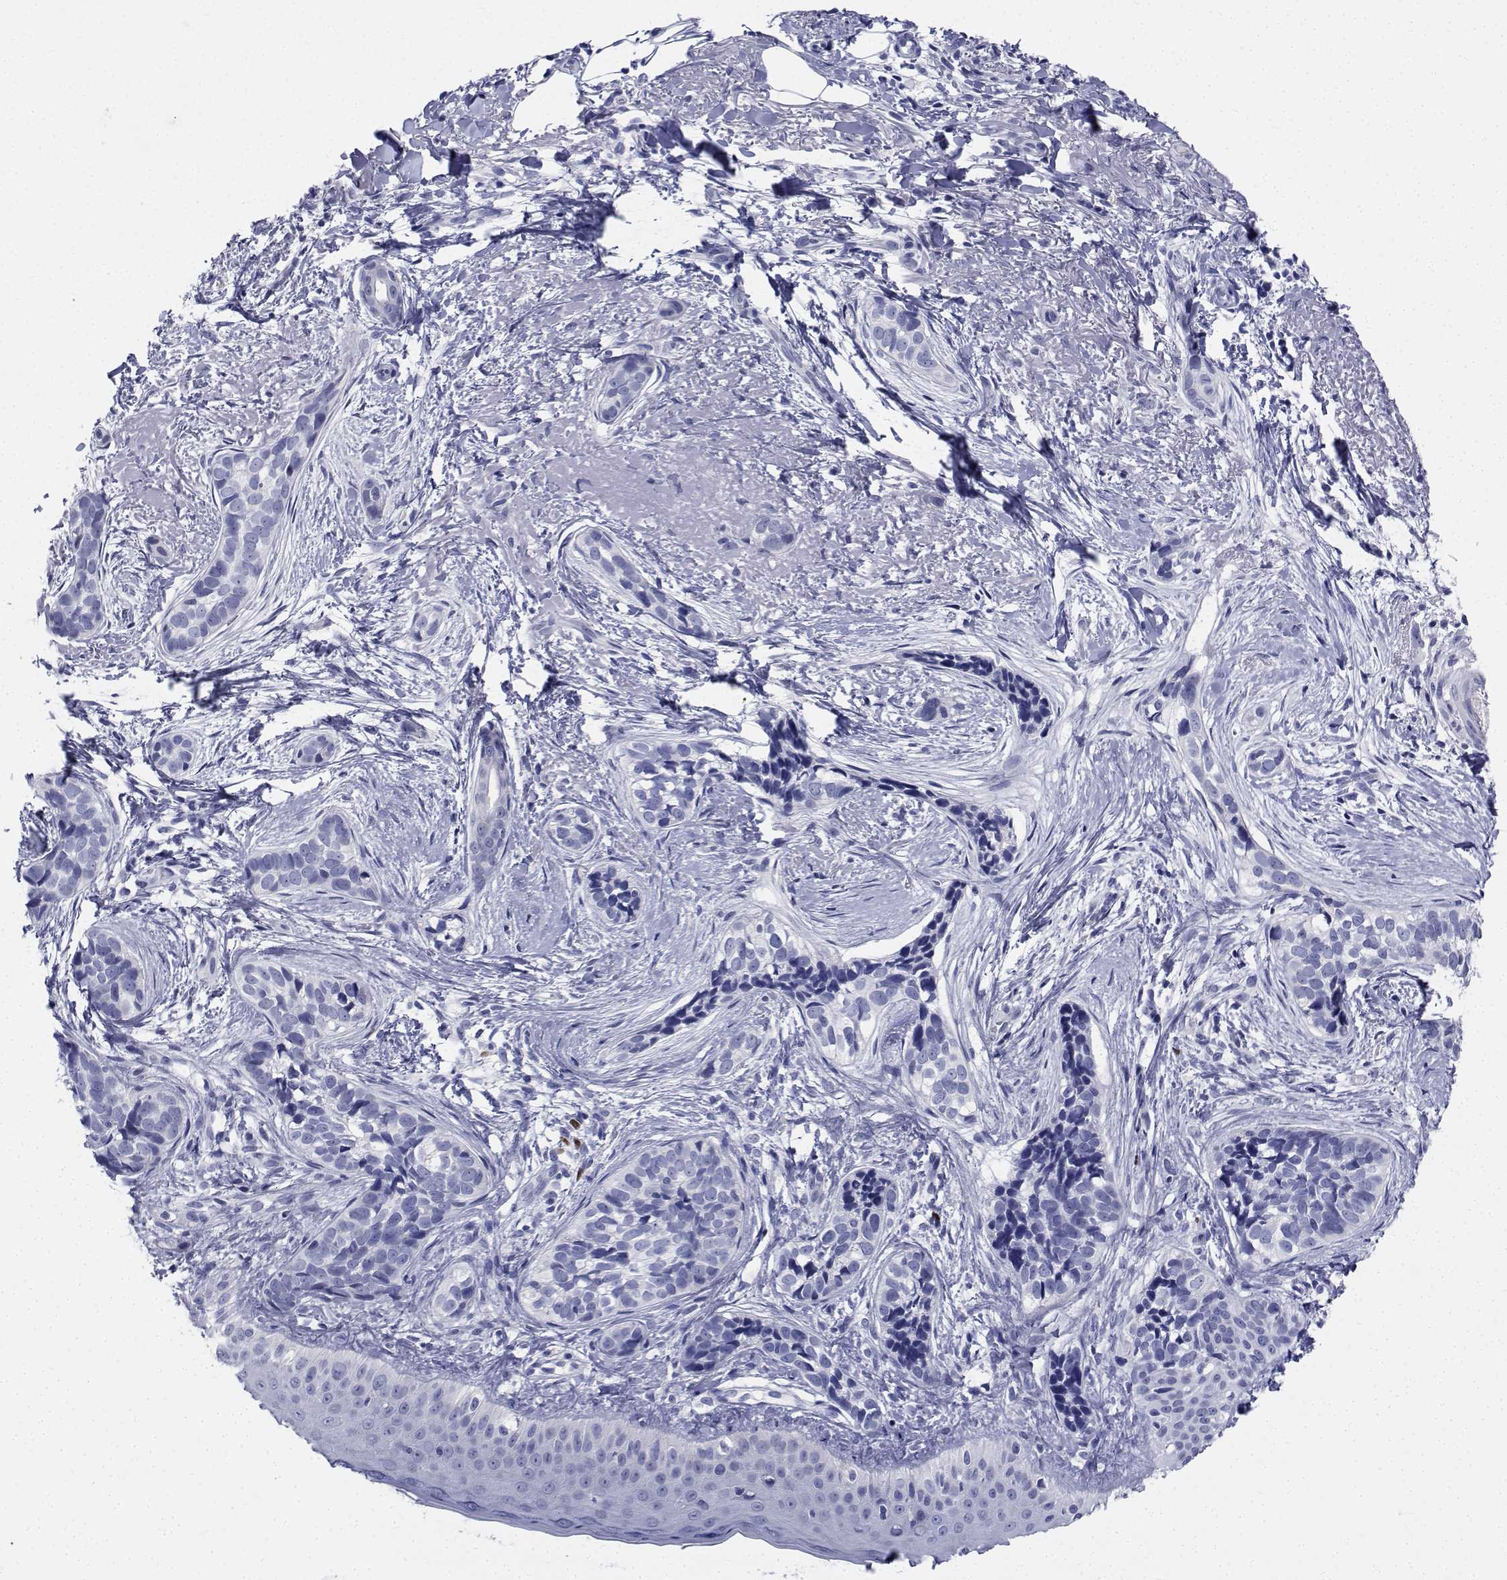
{"staining": {"intensity": "negative", "quantity": "none", "location": "none"}, "tissue": "skin cancer", "cell_type": "Tumor cells", "image_type": "cancer", "snomed": [{"axis": "morphology", "description": "Basal cell carcinoma"}, {"axis": "topography", "description": "Skin"}], "caption": "Tumor cells are negative for protein expression in human skin cancer.", "gene": "PLXNA4", "patient": {"sex": "male", "age": 87}}